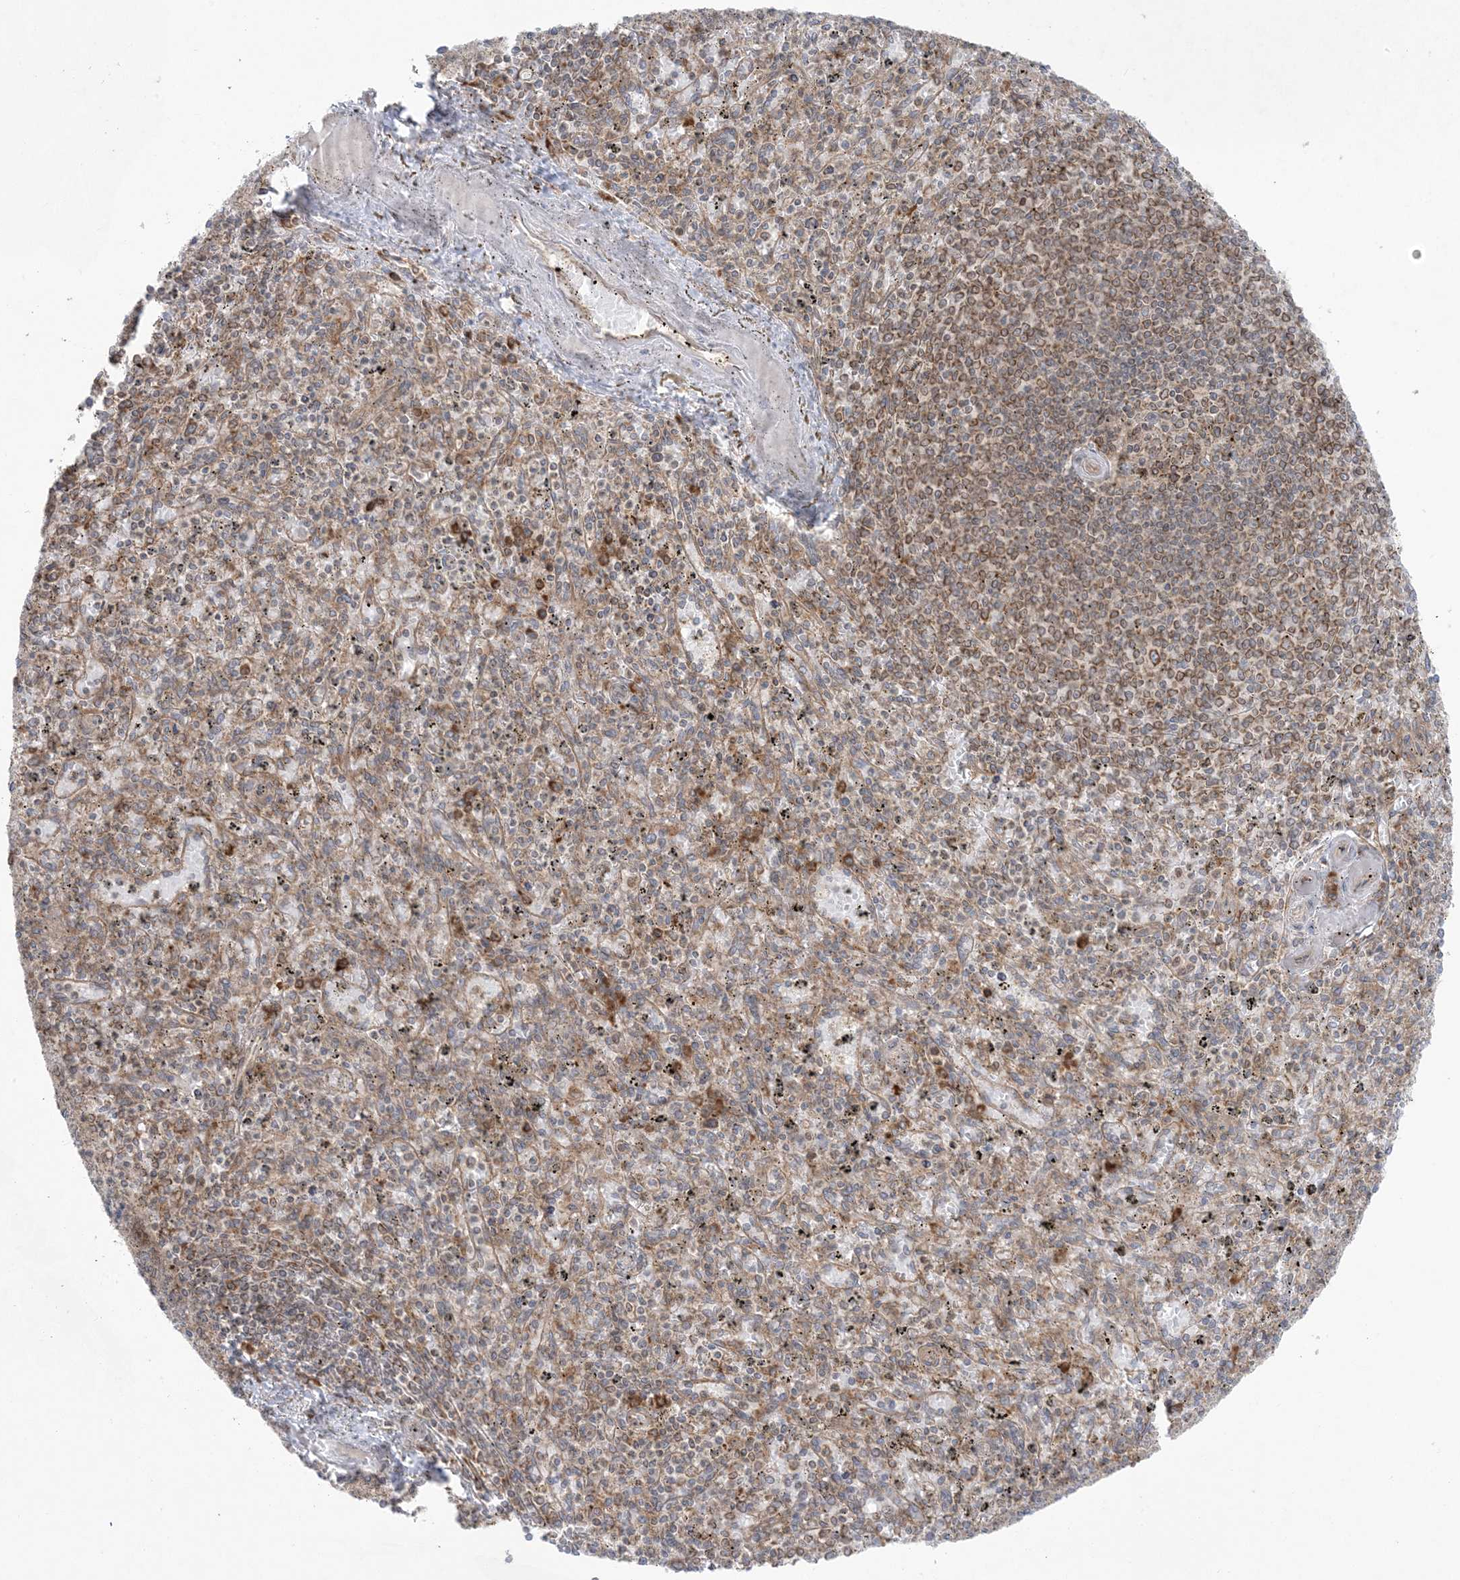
{"staining": {"intensity": "weak", "quantity": "25%-75%", "location": "cytoplasmic/membranous"}, "tissue": "spleen", "cell_type": "Cells in red pulp", "image_type": "normal", "snomed": [{"axis": "morphology", "description": "Normal tissue, NOS"}, {"axis": "topography", "description": "Spleen"}], "caption": "High-power microscopy captured an immunohistochemistry micrograph of unremarkable spleen, revealing weak cytoplasmic/membranous positivity in approximately 25%-75% of cells in red pulp. The staining was performed using DAB (3,3'-diaminobenzidine), with brown indicating positive protein expression. Nuclei are stained blue with hematoxylin.", "gene": "UBXN4", "patient": {"sex": "male", "age": 72}}